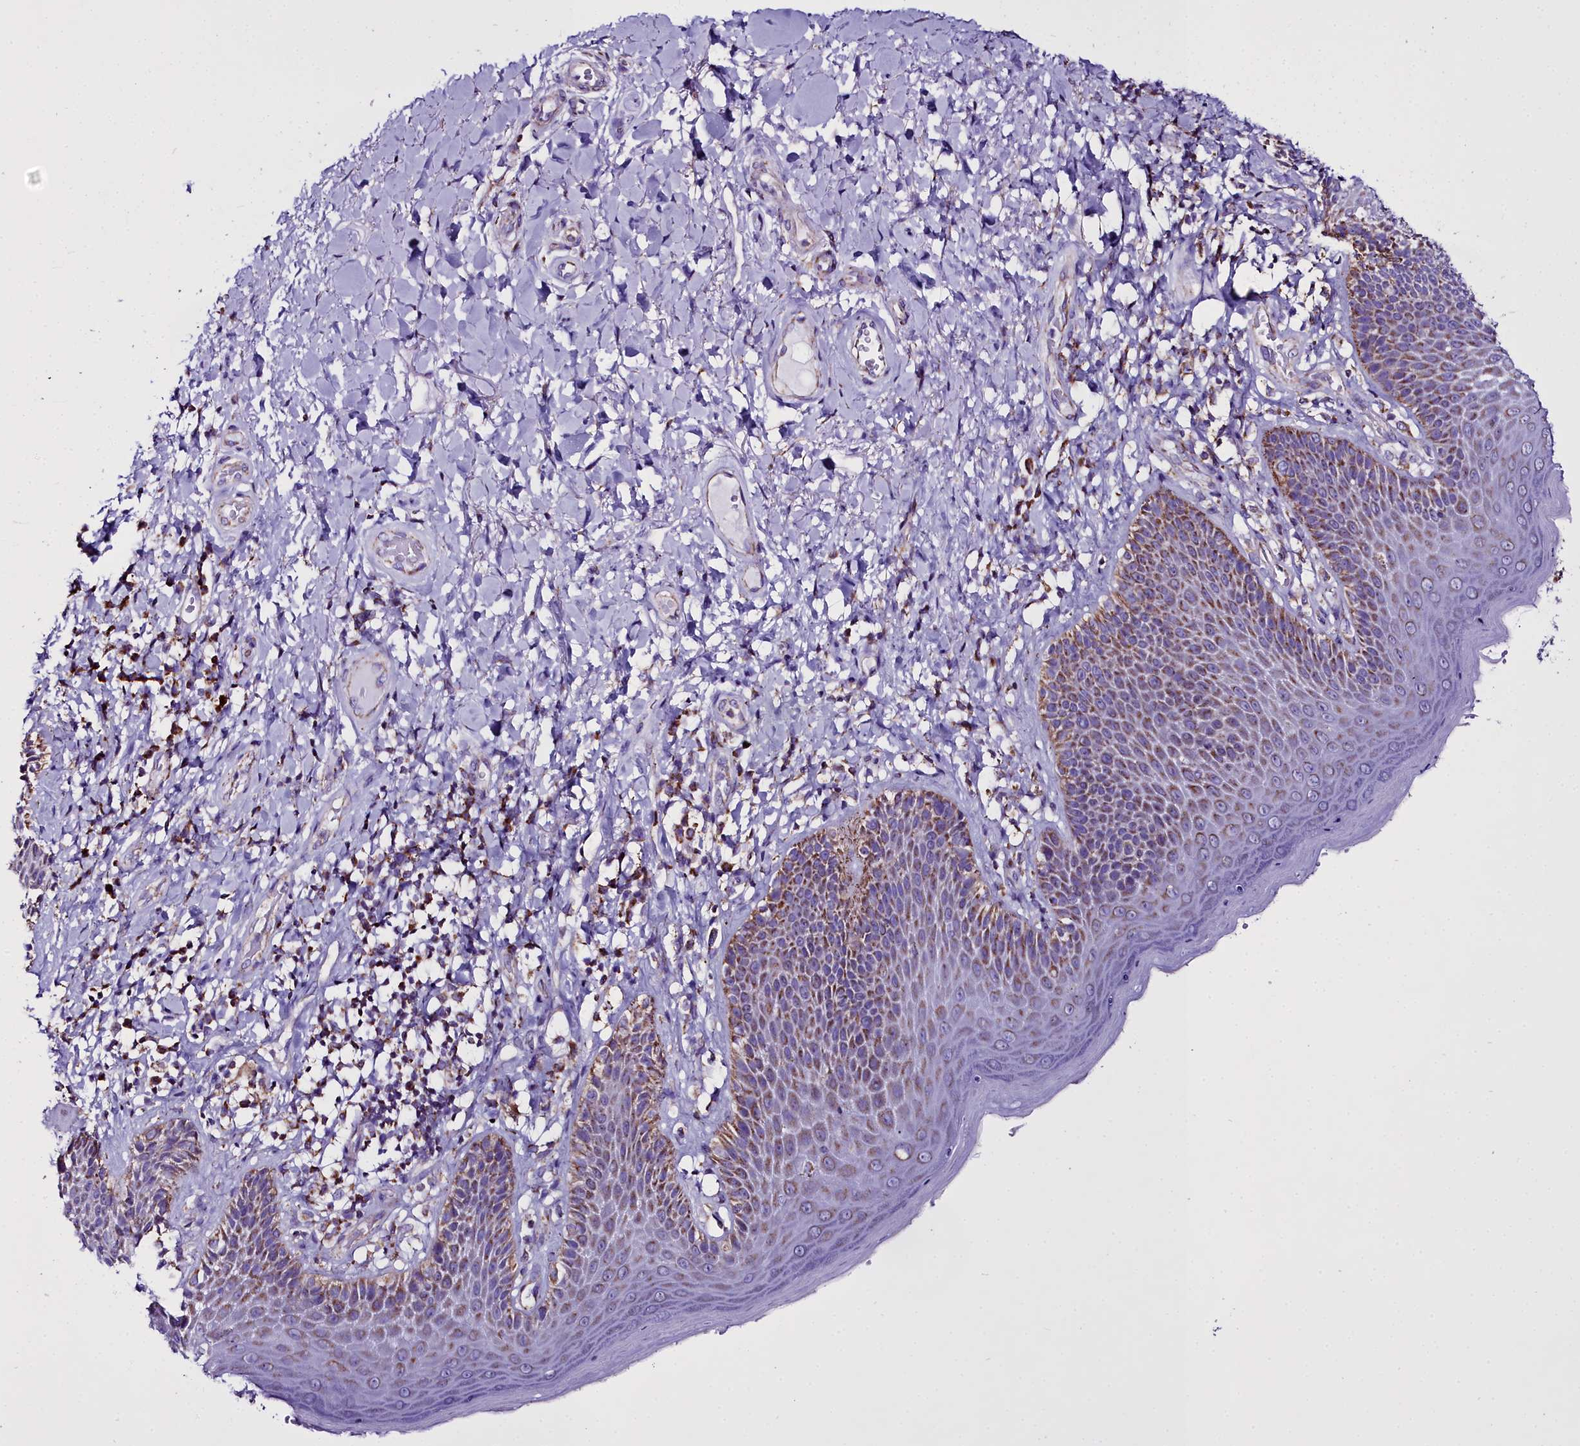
{"staining": {"intensity": "moderate", "quantity": ">75%", "location": "cytoplasmic/membranous"}, "tissue": "skin", "cell_type": "Epidermal cells", "image_type": "normal", "snomed": [{"axis": "morphology", "description": "Normal tissue, NOS"}, {"axis": "topography", "description": "Anal"}], "caption": "The image demonstrates staining of normal skin, revealing moderate cytoplasmic/membranous protein positivity (brown color) within epidermal cells. (Stains: DAB (3,3'-diaminobenzidine) in brown, nuclei in blue, Microscopy: brightfield microscopy at high magnification).", "gene": "WDFY3", "patient": {"sex": "female", "age": 89}}